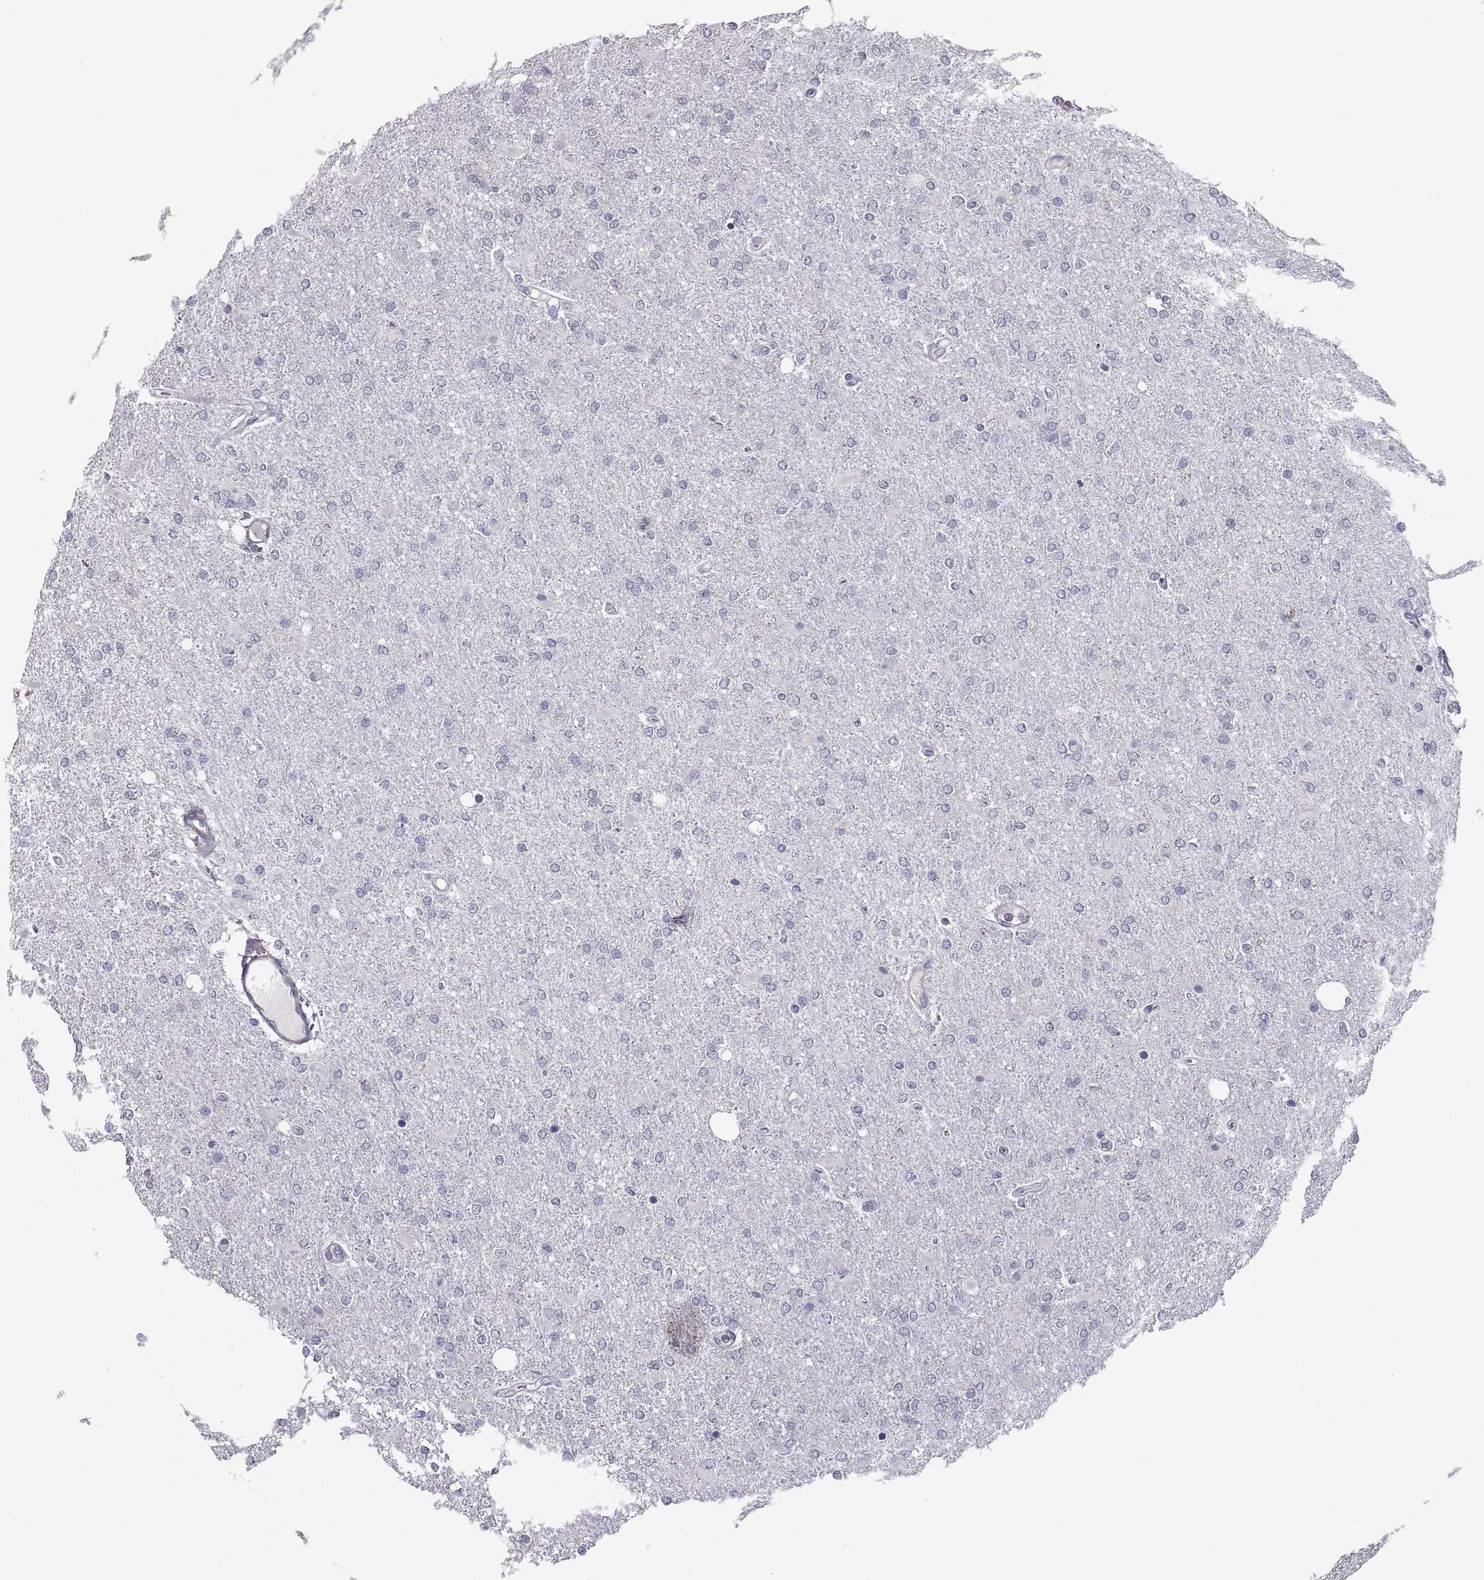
{"staining": {"intensity": "negative", "quantity": "none", "location": "none"}, "tissue": "glioma", "cell_type": "Tumor cells", "image_type": "cancer", "snomed": [{"axis": "morphology", "description": "Glioma, malignant, High grade"}, {"axis": "topography", "description": "Cerebral cortex"}], "caption": "Immunohistochemistry (IHC) micrograph of neoplastic tissue: glioma stained with DAB (3,3'-diaminobenzidine) displays no significant protein positivity in tumor cells. (Stains: DAB immunohistochemistry with hematoxylin counter stain, Microscopy: brightfield microscopy at high magnification).", "gene": "IGSF1", "patient": {"sex": "male", "age": 70}}